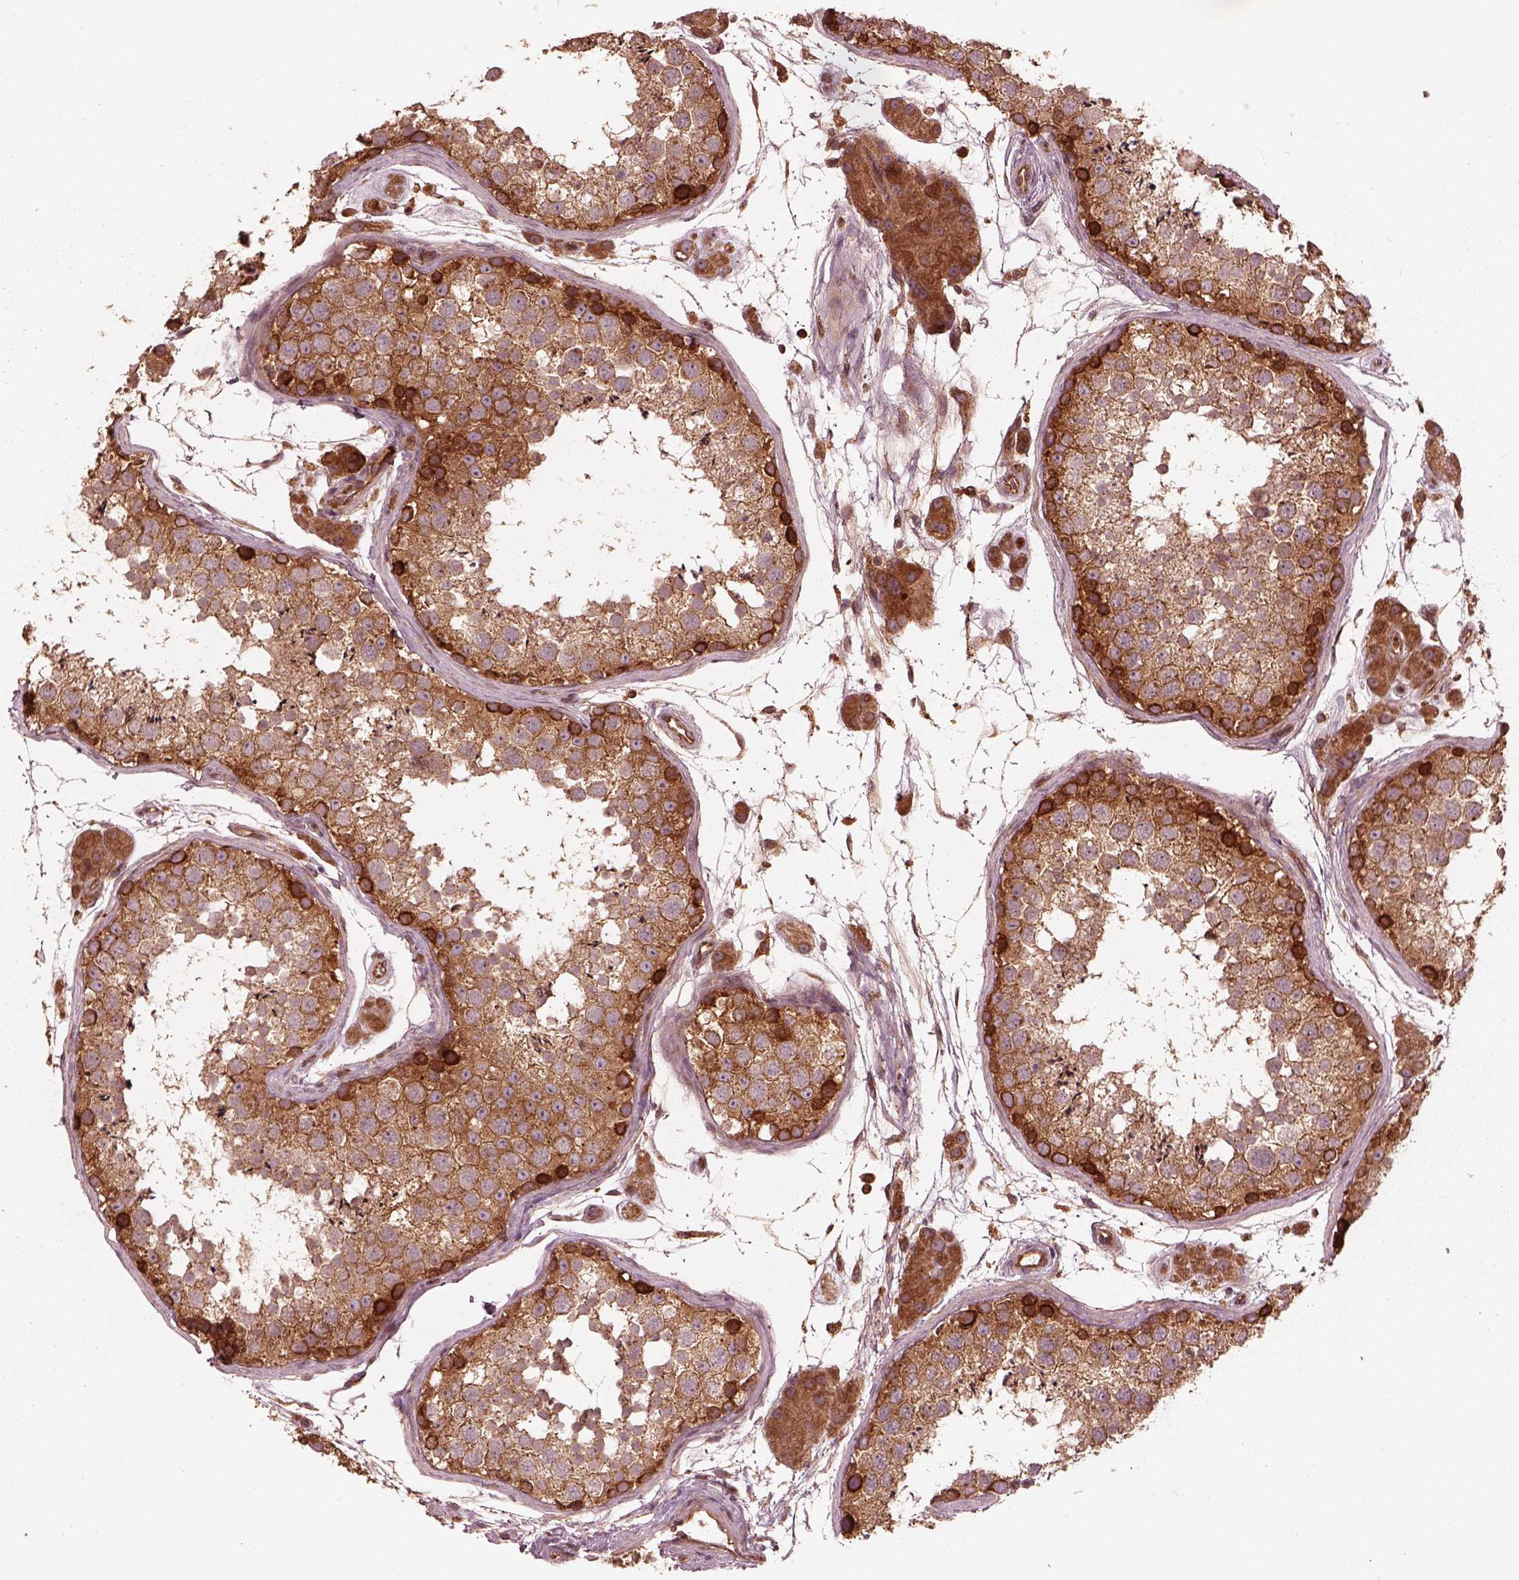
{"staining": {"intensity": "moderate", "quantity": ">75%", "location": "cytoplasmic/membranous"}, "tissue": "testis", "cell_type": "Cells in seminiferous ducts", "image_type": "normal", "snomed": [{"axis": "morphology", "description": "Normal tissue, NOS"}, {"axis": "topography", "description": "Testis"}], "caption": "Protein staining by immunohistochemistry (IHC) displays moderate cytoplasmic/membranous expression in about >75% of cells in seminiferous ducts in normal testis. The protein is shown in brown color, while the nuclei are stained blue.", "gene": "PIK3R2", "patient": {"sex": "male", "age": 41}}